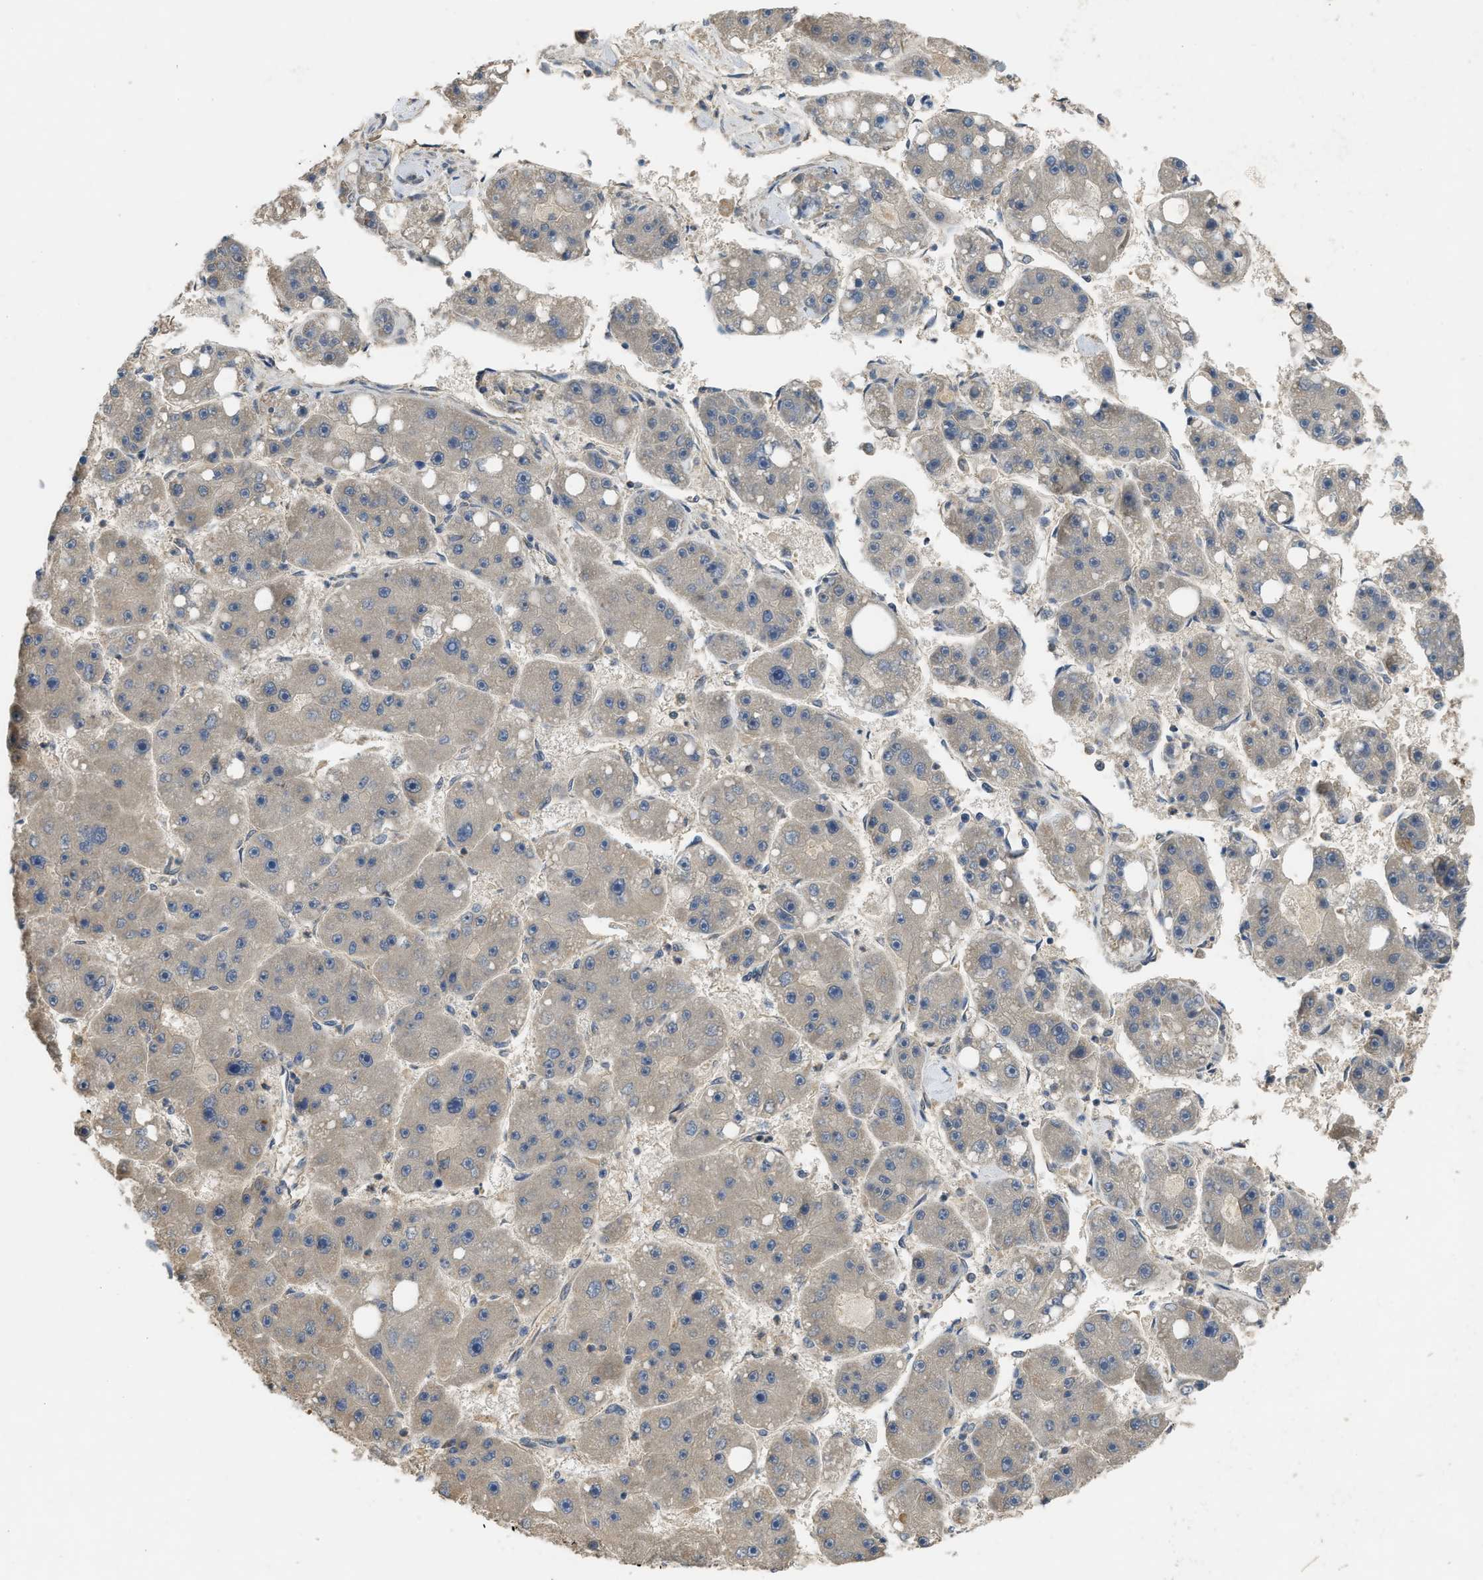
{"staining": {"intensity": "negative", "quantity": "none", "location": "none"}, "tissue": "liver cancer", "cell_type": "Tumor cells", "image_type": "cancer", "snomed": [{"axis": "morphology", "description": "Carcinoma, Hepatocellular, NOS"}, {"axis": "topography", "description": "Liver"}], "caption": "Image shows no protein positivity in tumor cells of liver hepatocellular carcinoma tissue. (Brightfield microscopy of DAB immunohistochemistry (IHC) at high magnification).", "gene": "PPP3CA", "patient": {"sex": "female", "age": 61}}